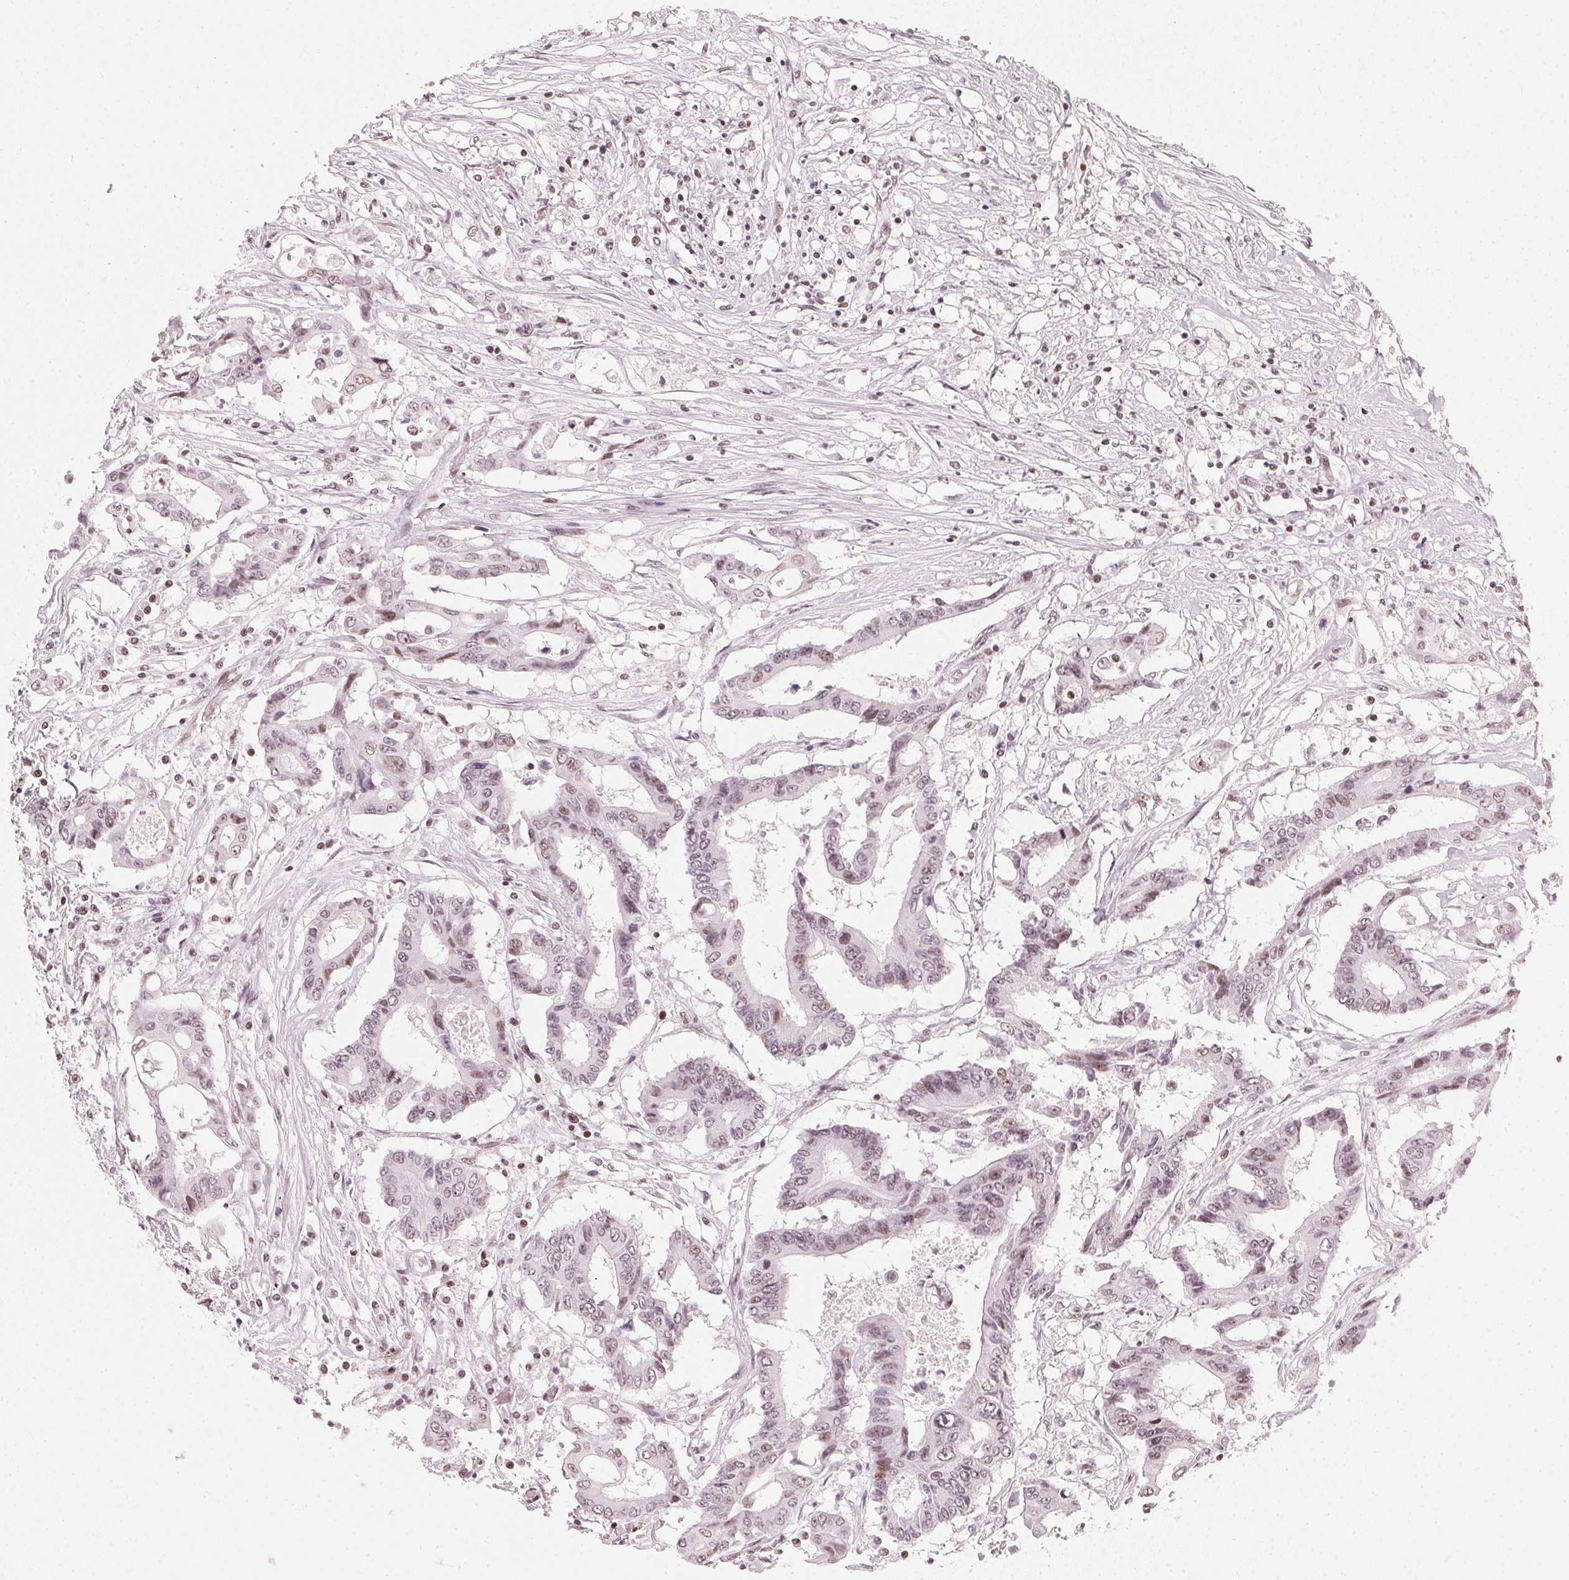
{"staining": {"intensity": "weak", "quantity": "<25%", "location": "nuclear"}, "tissue": "colorectal cancer", "cell_type": "Tumor cells", "image_type": "cancer", "snomed": [{"axis": "morphology", "description": "Adenocarcinoma, NOS"}, {"axis": "topography", "description": "Rectum"}], "caption": "Human adenocarcinoma (colorectal) stained for a protein using IHC displays no expression in tumor cells.", "gene": "DNAJC6", "patient": {"sex": "male", "age": 54}}